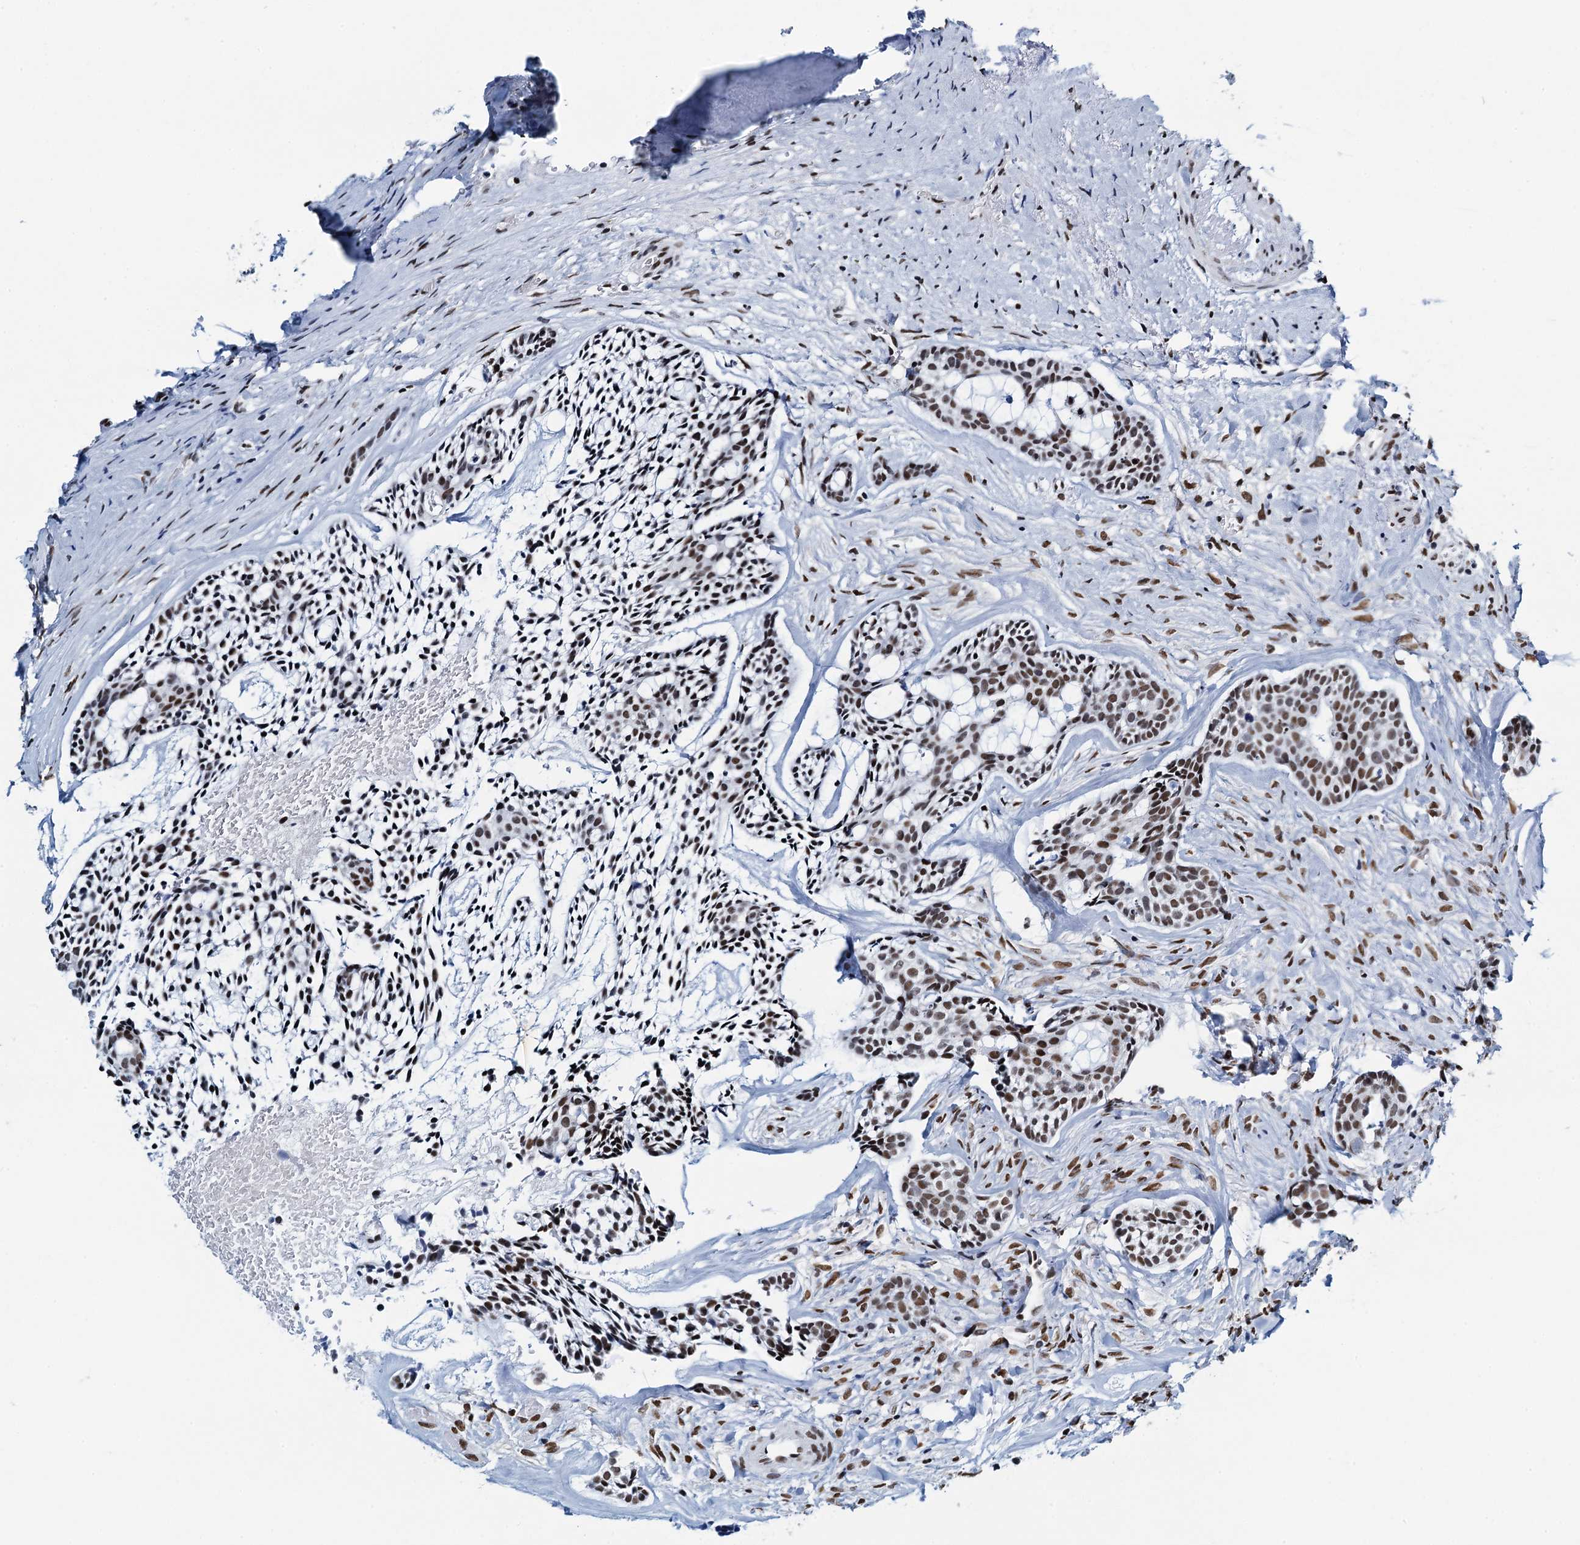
{"staining": {"intensity": "moderate", "quantity": ">75%", "location": "nuclear"}, "tissue": "head and neck cancer", "cell_type": "Tumor cells", "image_type": "cancer", "snomed": [{"axis": "morphology", "description": "Adenocarcinoma, NOS"}, {"axis": "topography", "description": "Subcutis"}, {"axis": "topography", "description": "Head-Neck"}], "caption": "Tumor cells display medium levels of moderate nuclear positivity in approximately >75% of cells in head and neck cancer (adenocarcinoma). The protein is shown in brown color, while the nuclei are stained blue.", "gene": "HNRNPUL2", "patient": {"sex": "female", "age": 73}}